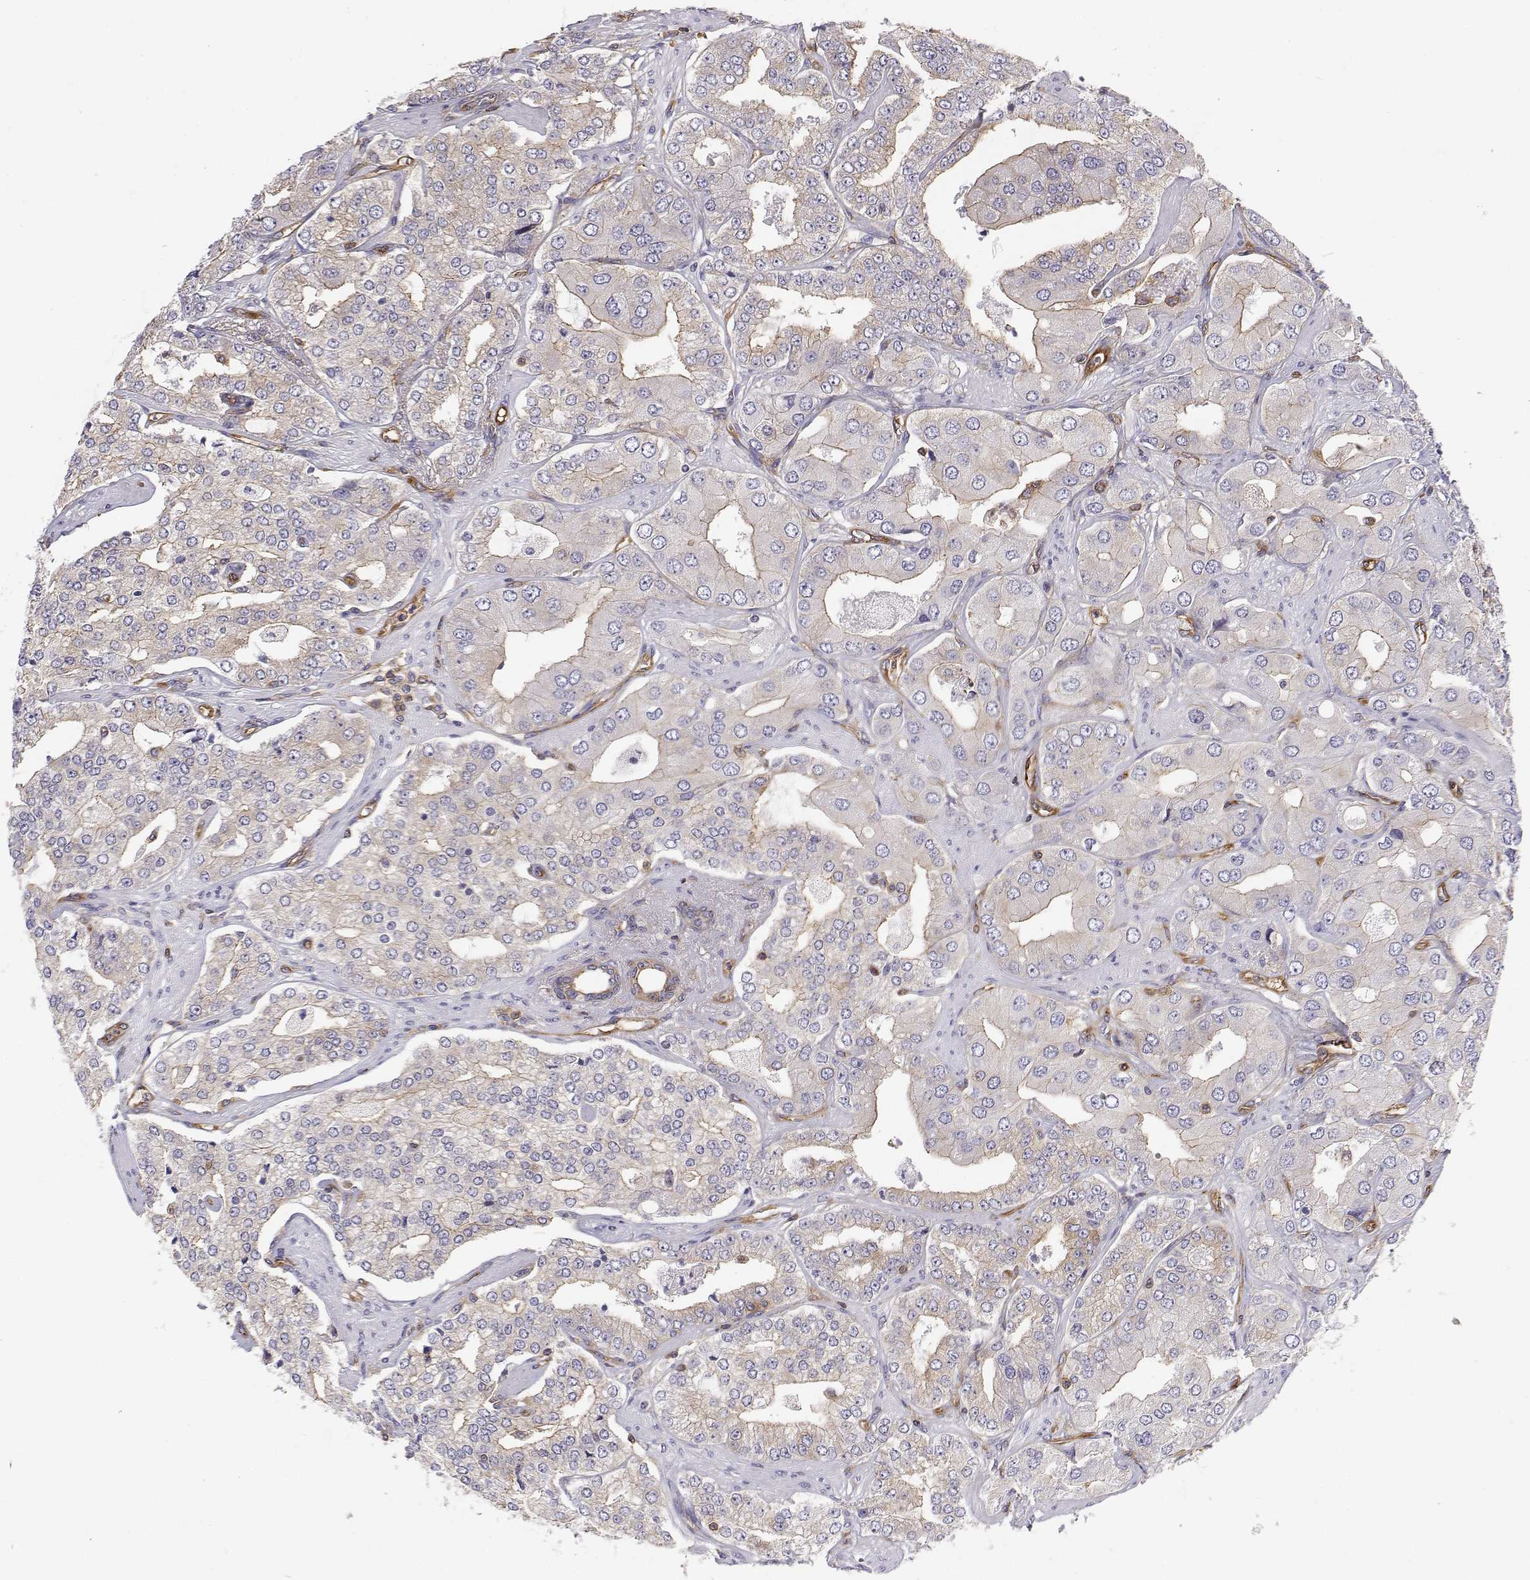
{"staining": {"intensity": "weak", "quantity": "<25%", "location": "cytoplasmic/membranous"}, "tissue": "prostate cancer", "cell_type": "Tumor cells", "image_type": "cancer", "snomed": [{"axis": "morphology", "description": "Adenocarcinoma, Low grade"}, {"axis": "topography", "description": "Prostate"}], "caption": "Immunohistochemistry (IHC) image of neoplastic tissue: prostate cancer (adenocarcinoma (low-grade)) stained with DAB displays no significant protein positivity in tumor cells.", "gene": "MYH9", "patient": {"sex": "male", "age": 60}}